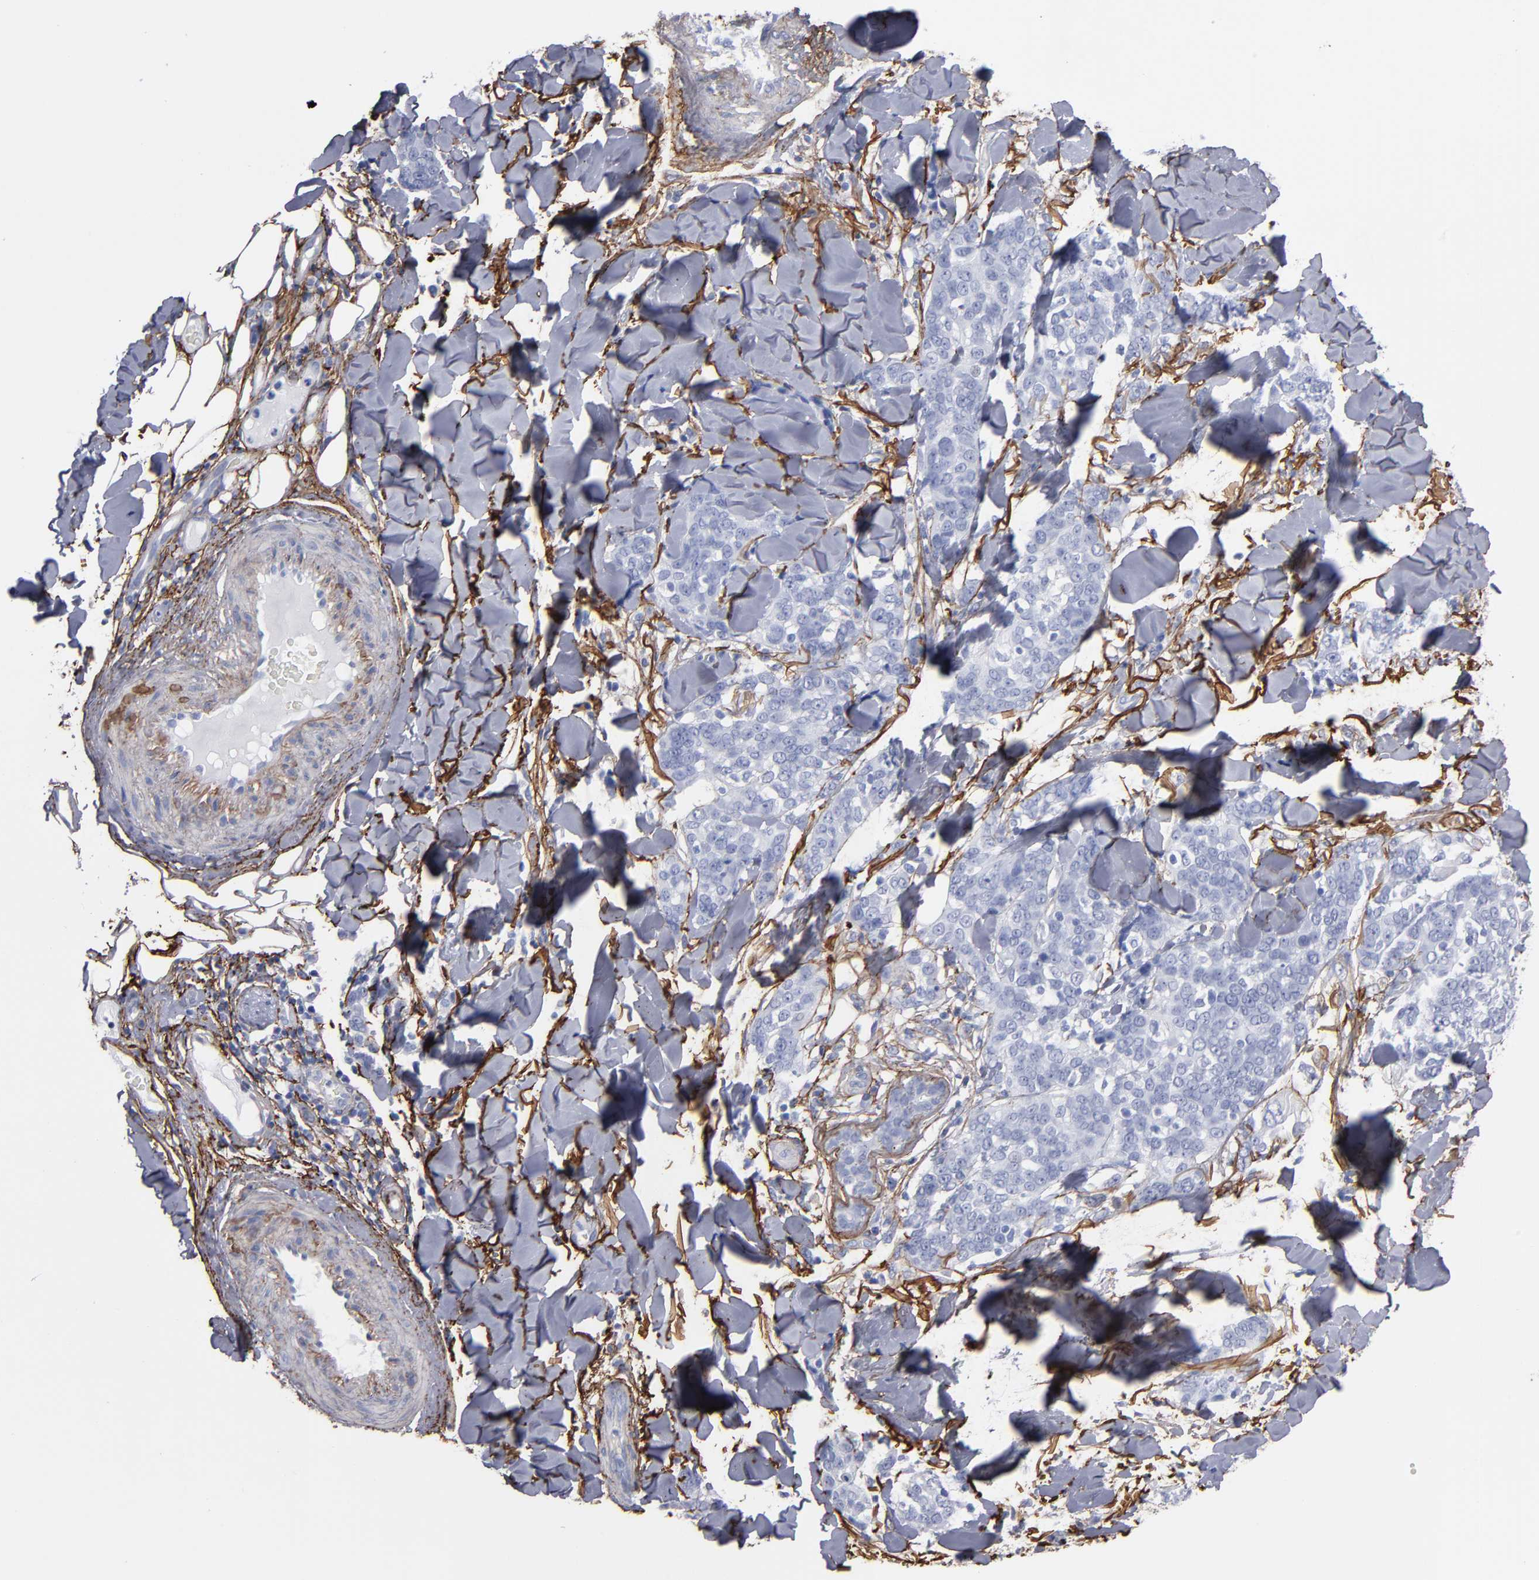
{"staining": {"intensity": "negative", "quantity": "none", "location": "none"}, "tissue": "skin cancer", "cell_type": "Tumor cells", "image_type": "cancer", "snomed": [{"axis": "morphology", "description": "Normal tissue, NOS"}, {"axis": "morphology", "description": "Squamous cell carcinoma, NOS"}, {"axis": "topography", "description": "Skin"}], "caption": "Immunohistochemical staining of human skin cancer exhibits no significant staining in tumor cells. Brightfield microscopy of immunohistochemistry (IHC) stained with DAB (brown) and hematoxylin (blue), captured at high magnification.", "gene": "EMILIN1", "patient": {"sex": "female", "age": 83}}